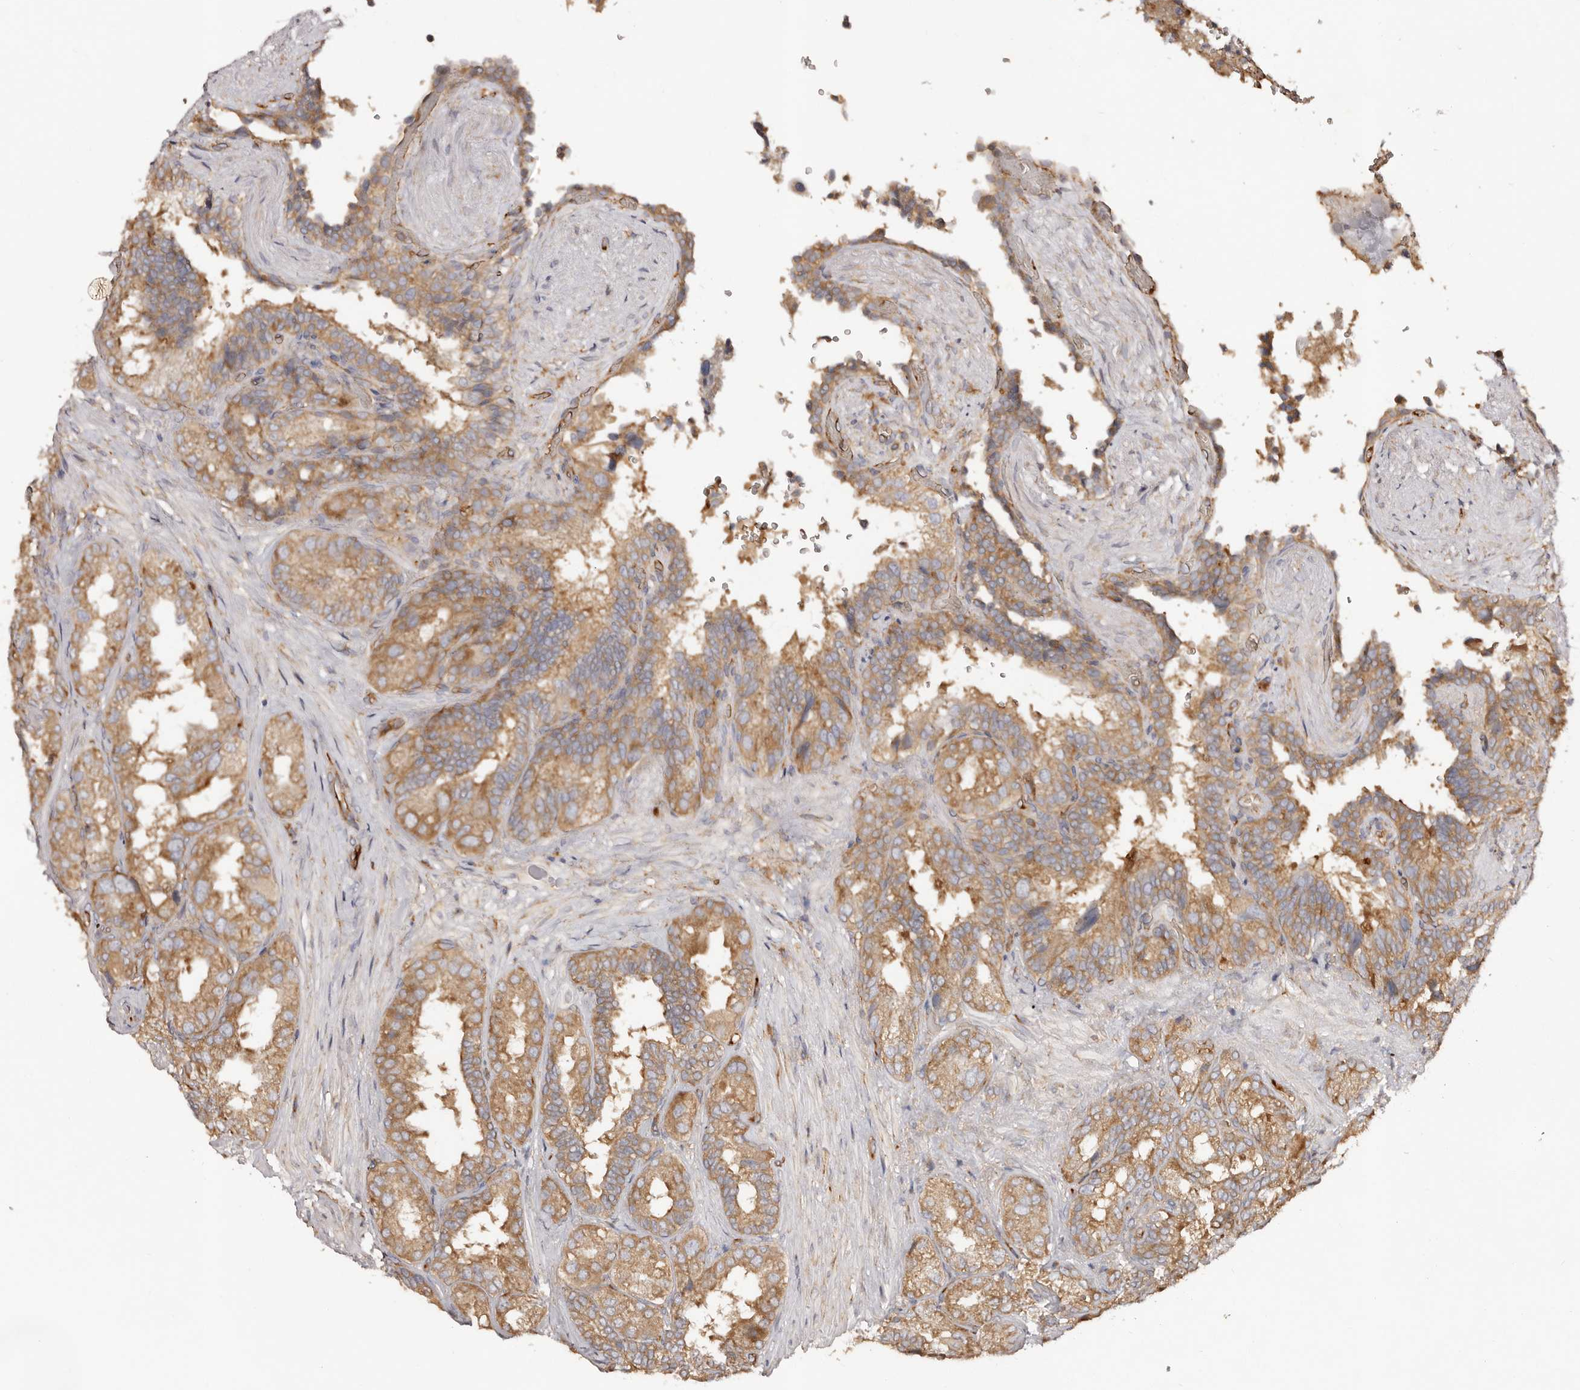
{"staining": {"intensity": "moderate", "quantity": ">75%", "location": "cytoplasmic/membranous"}, "tissue": "seminal vesicle", "cell_type": "Glandular cells", "image_type": "normal", "snomed": [{"axis": "morphology", "description": "Normal tissue, NOS"}, {"axis": "topography", "description": "Seminal veicle"}, {"axis": "topography", "description": "Peripheral nerve tissue"}], "caption": "Immunohistochemistry staining of normal seminal vesicle, which exhibits medium levels of moderate cytoplasmic/membranous positivity in approximately >75% of glandular cells indicating moderate cytoplasmic/membranous protein expression. The staining was performed using DAB (3,3'-diaminobenzidine) (brown) for protein detection and nuclei were counterstained in hematoxylin (blue).", "gene": "RPS6", "patient": {"sex": "male", "age": 63}}